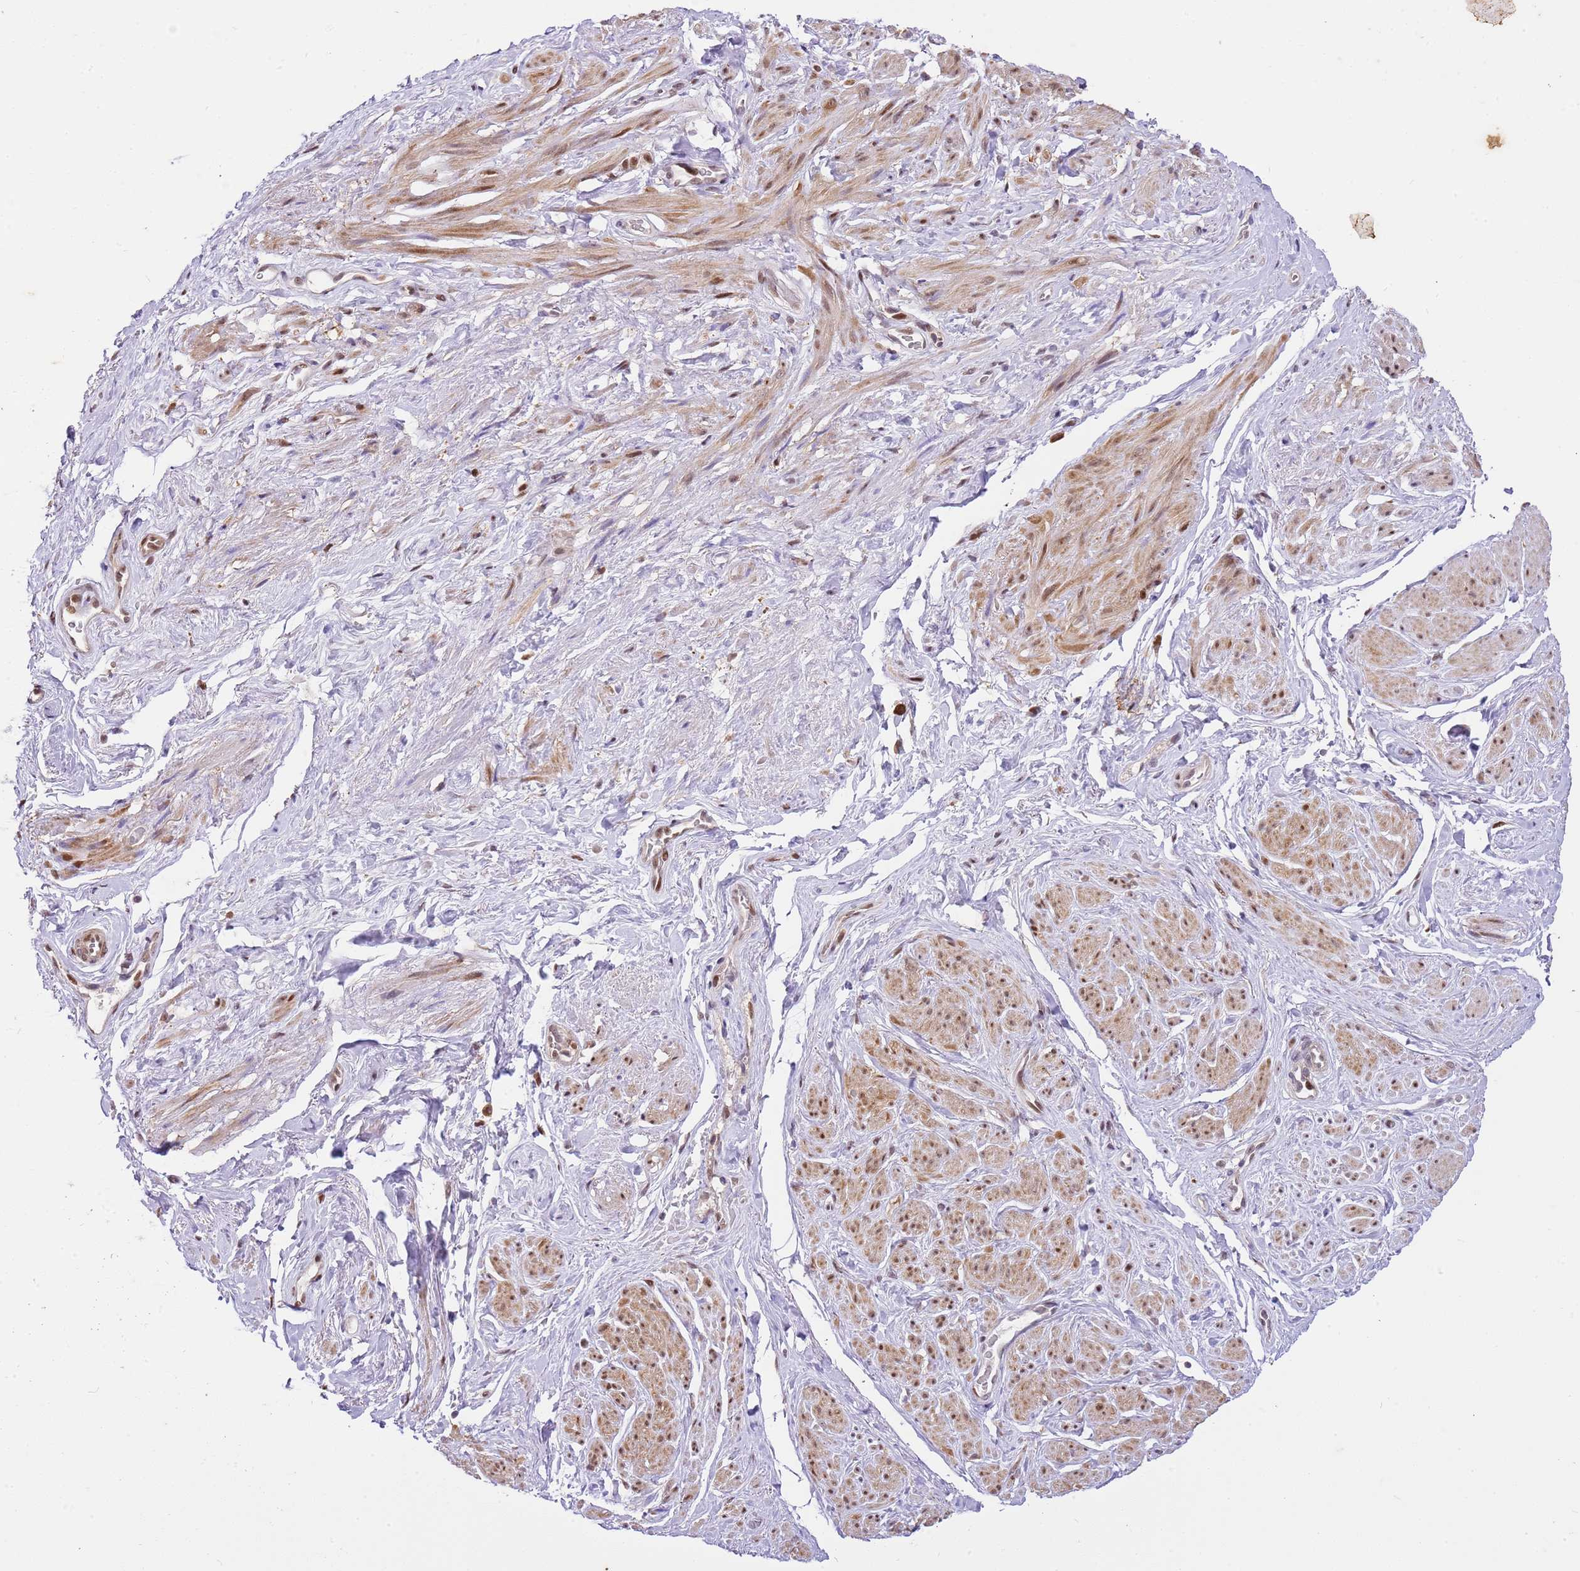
{"staining": {"intensity": "moderate", "quantity": "25%-75%", "location": "cytoplasmic/membranous,nuclear"}, "tissue": "smooth muscle", "cell_type": "Smooth muscle cells", "image_type": "normal", "snomed": [{"axis": "morphology", "description": "Normal tissue, NOS"}, {"axis": "topography", "description": "Smooth muscle"}, {"axis": "topography", "description": "Peripheral nerve tissue"}], "caption": "DAB immunohistochemical staining of normal smooth muscle reveals moderate cytoplasmic/membranous,nuclear protein staining in about 25%-75% of smooth muscle cells. The protein of interest is shown in brown color, while the nuclei are stained blue.", "gene": "RFK", "patient": {"sex": "male", "age": 69}}